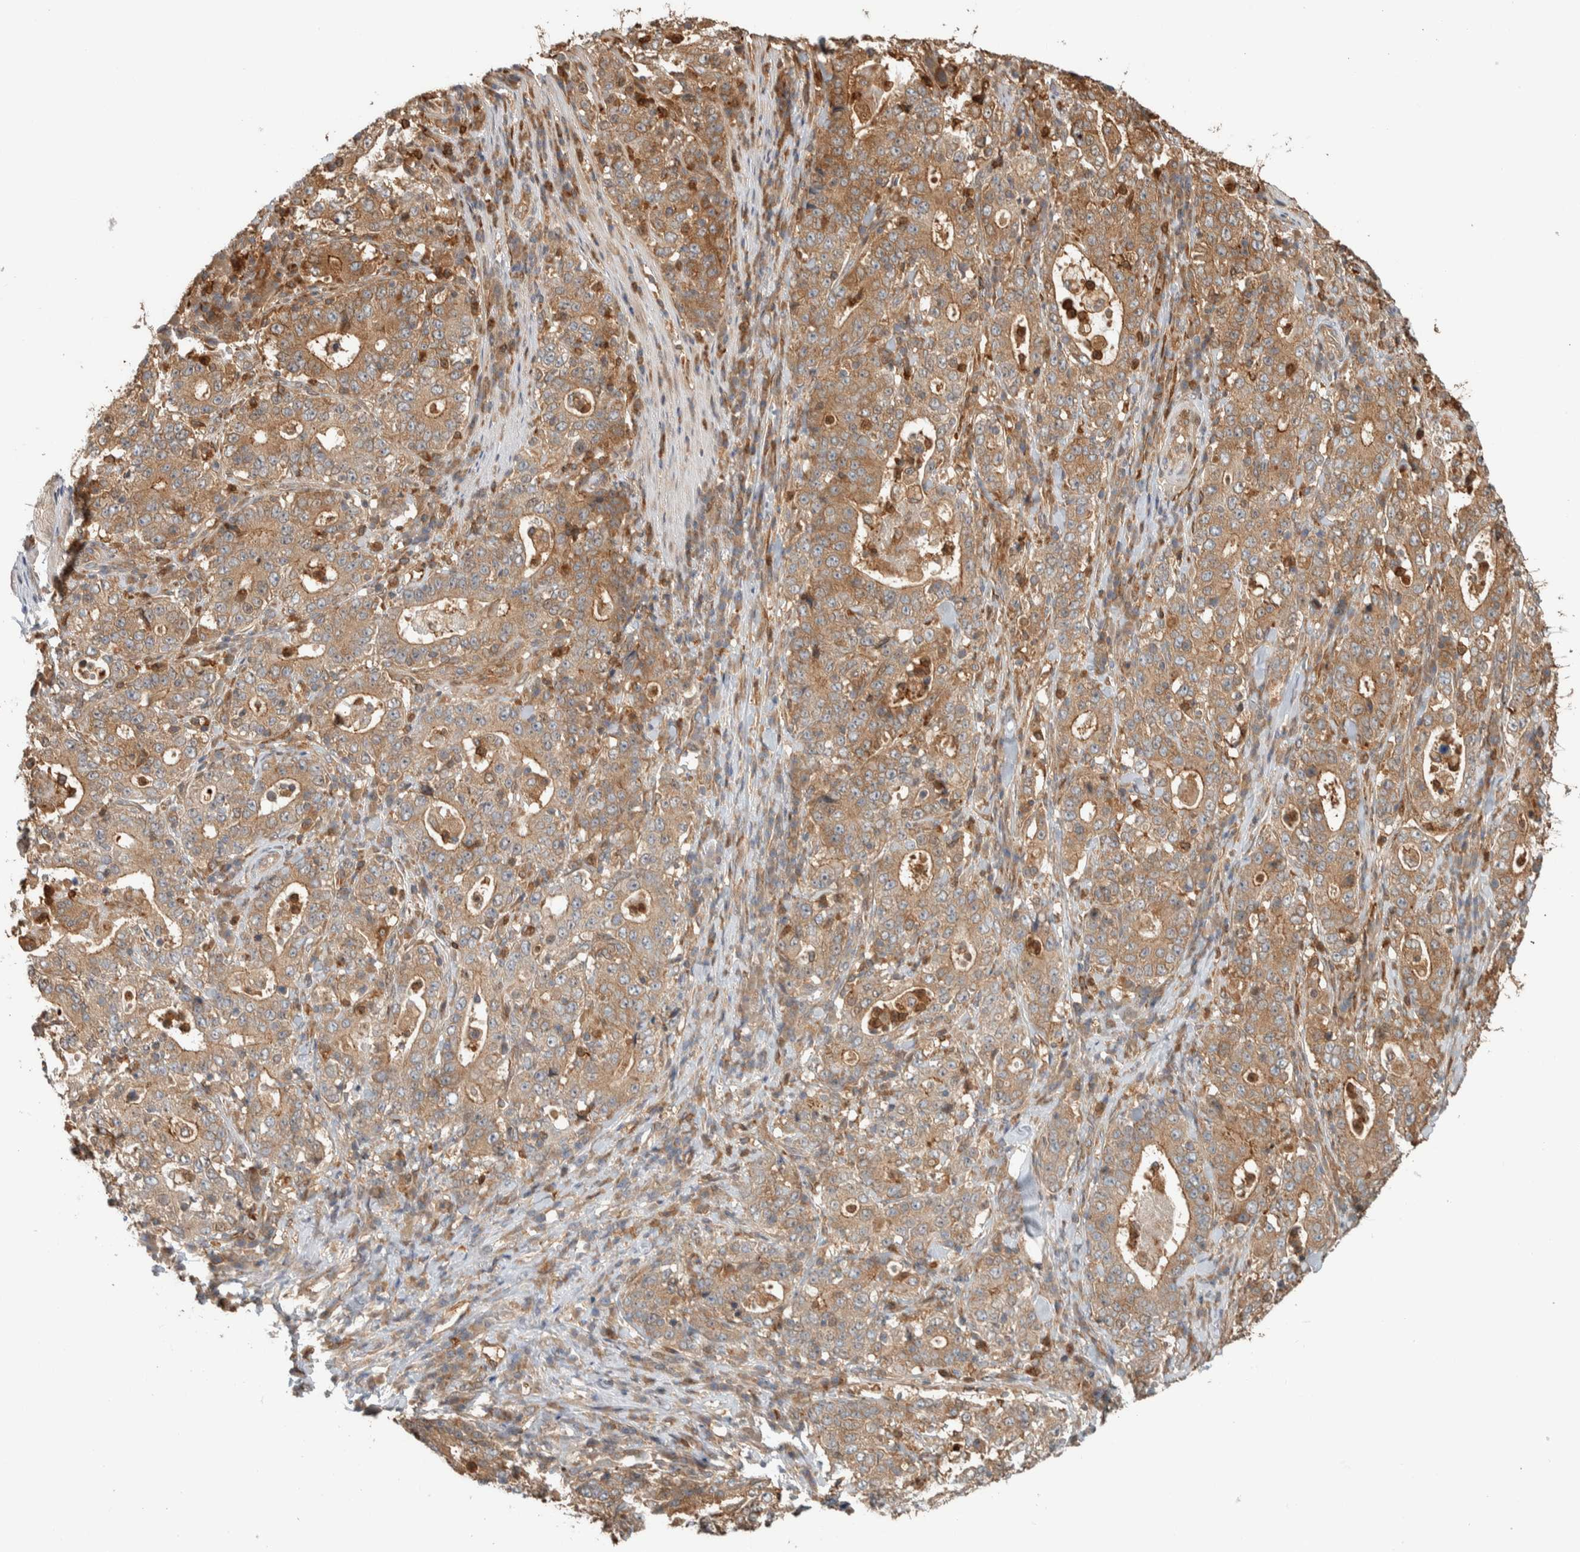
{"staining": {"intensity": "moderate", "quantity": ">75%", "location": "cytoplasmic/membranous"}, "tissue": "stomach cancer", "cell_type": "Tumor cells", "image_type": "cancer", "snomed": [{"axis": "morphology", "description": "Normal tissue, NOS"}, {"axis": "morphology", "description": "Adenocarcinoma, NOS"}, {"axis": "topography", "description": "Stomach, upper"}, {"axis": "topography", "description": "Stomach"}], "caption": "The immunohistochemical stain highlights moderate cytoplasmic/membranous positivity in tumor cells of stomach adenocarcinoma tissue. (DAB IHC, brown staining for protein, blue staining for nuclei).", "gene": "CNTROB", "patient": {"sex": "male", "age": 59}}